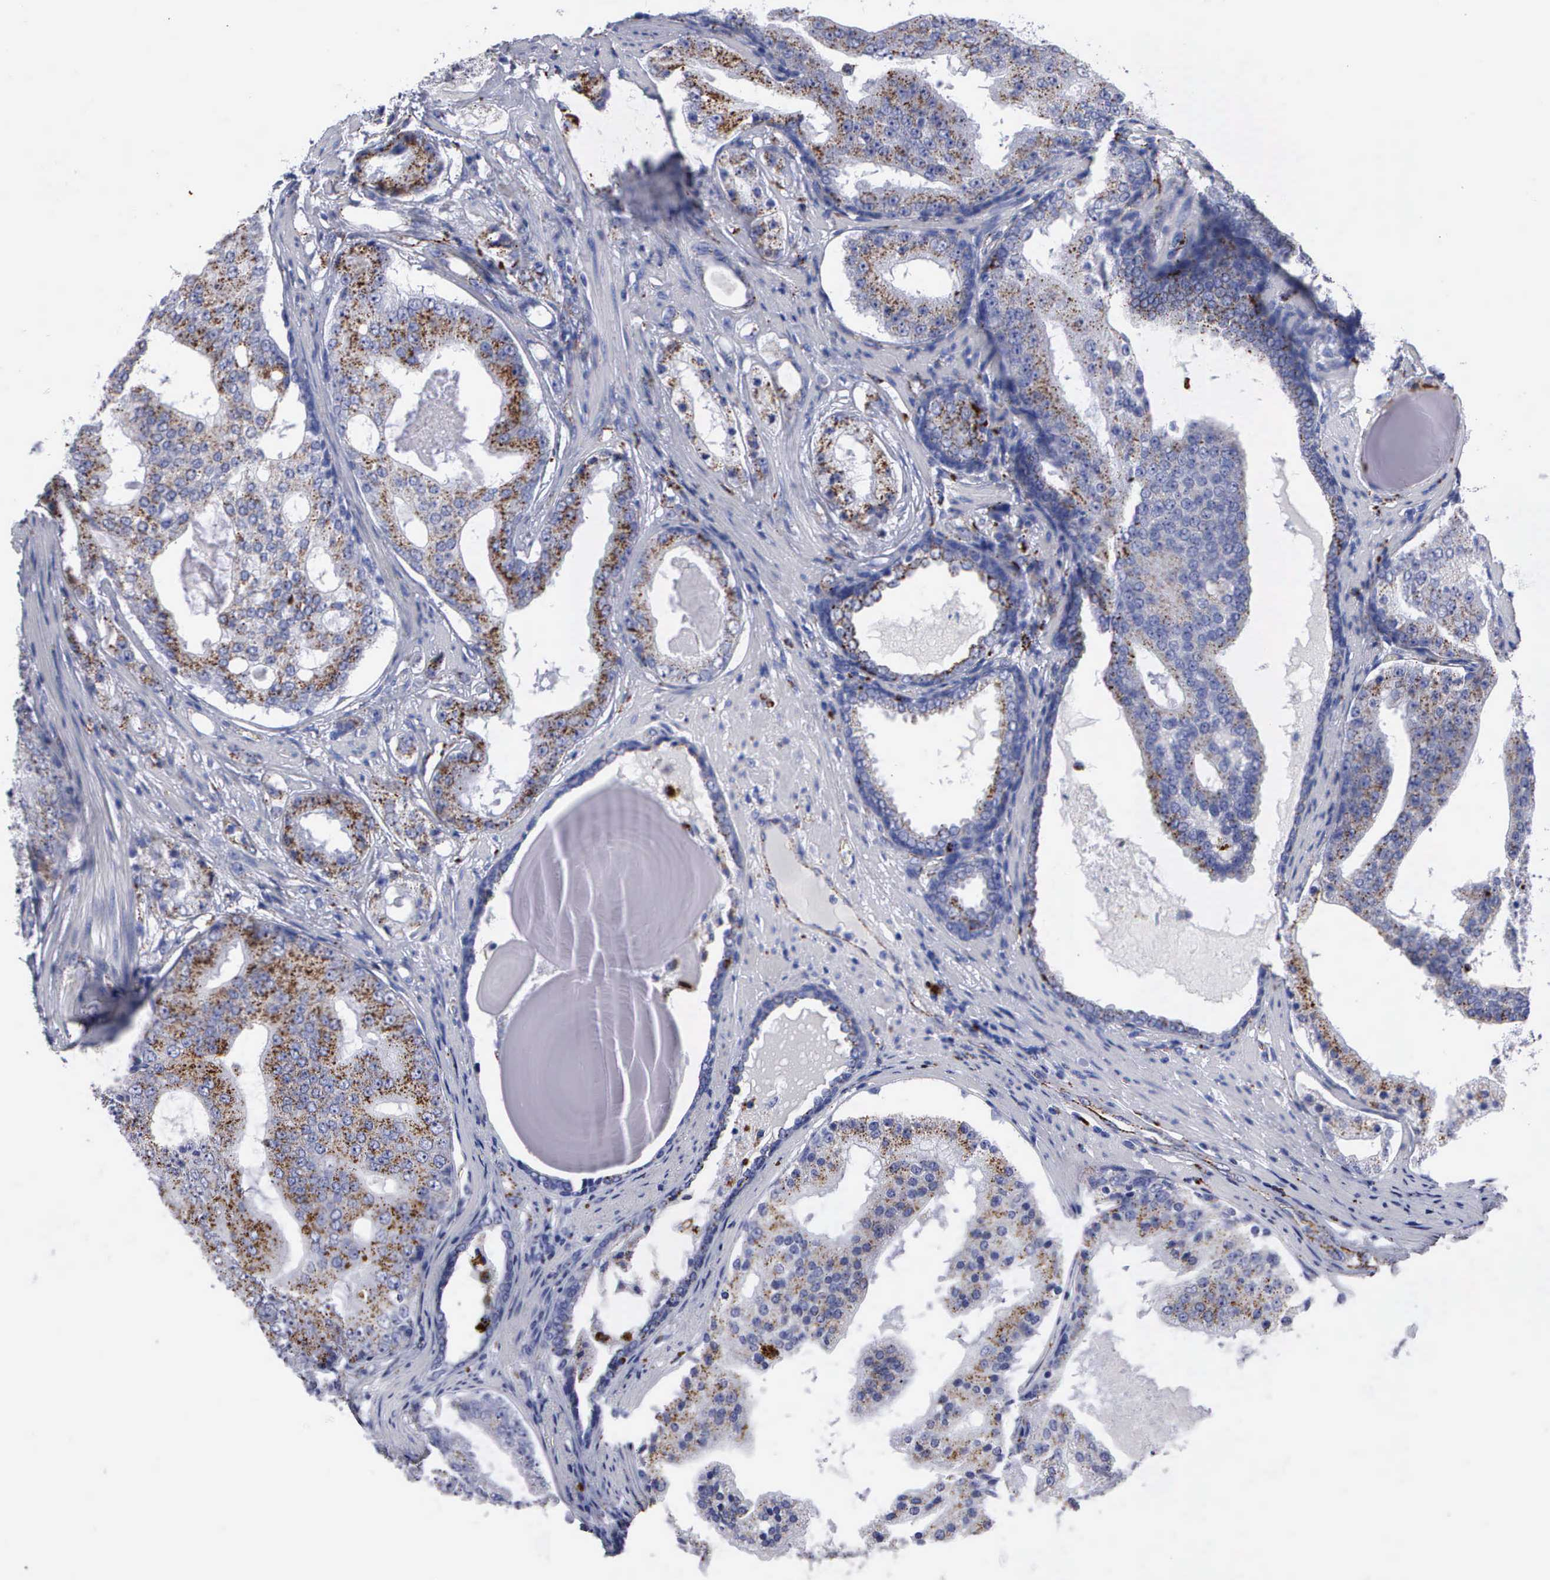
{"staining": {"intensity": "moderate", "quantity": "25%-75%", "location": "cytoplasmic/membranous"}, "tissue": "prostate cancer", "cell_type": "Tumor cells", "image_type": "cancer", "snomed": [{"axis": "morphology", "description": "Adenocarcinoma, High grade"}, {"axis": "topography", "description": "Prostate"}], "caption": "IHC photomicrograph of human prostate cancer (high-grade adenocarcinoma) stained for a protein (brown), which reveals medium levels of moderate cytoplasmic/membranous expression in approximately 25%-75% of tumor cells.", "gene": "CTSL", "patient": {"sex": "male", "age": 68}}